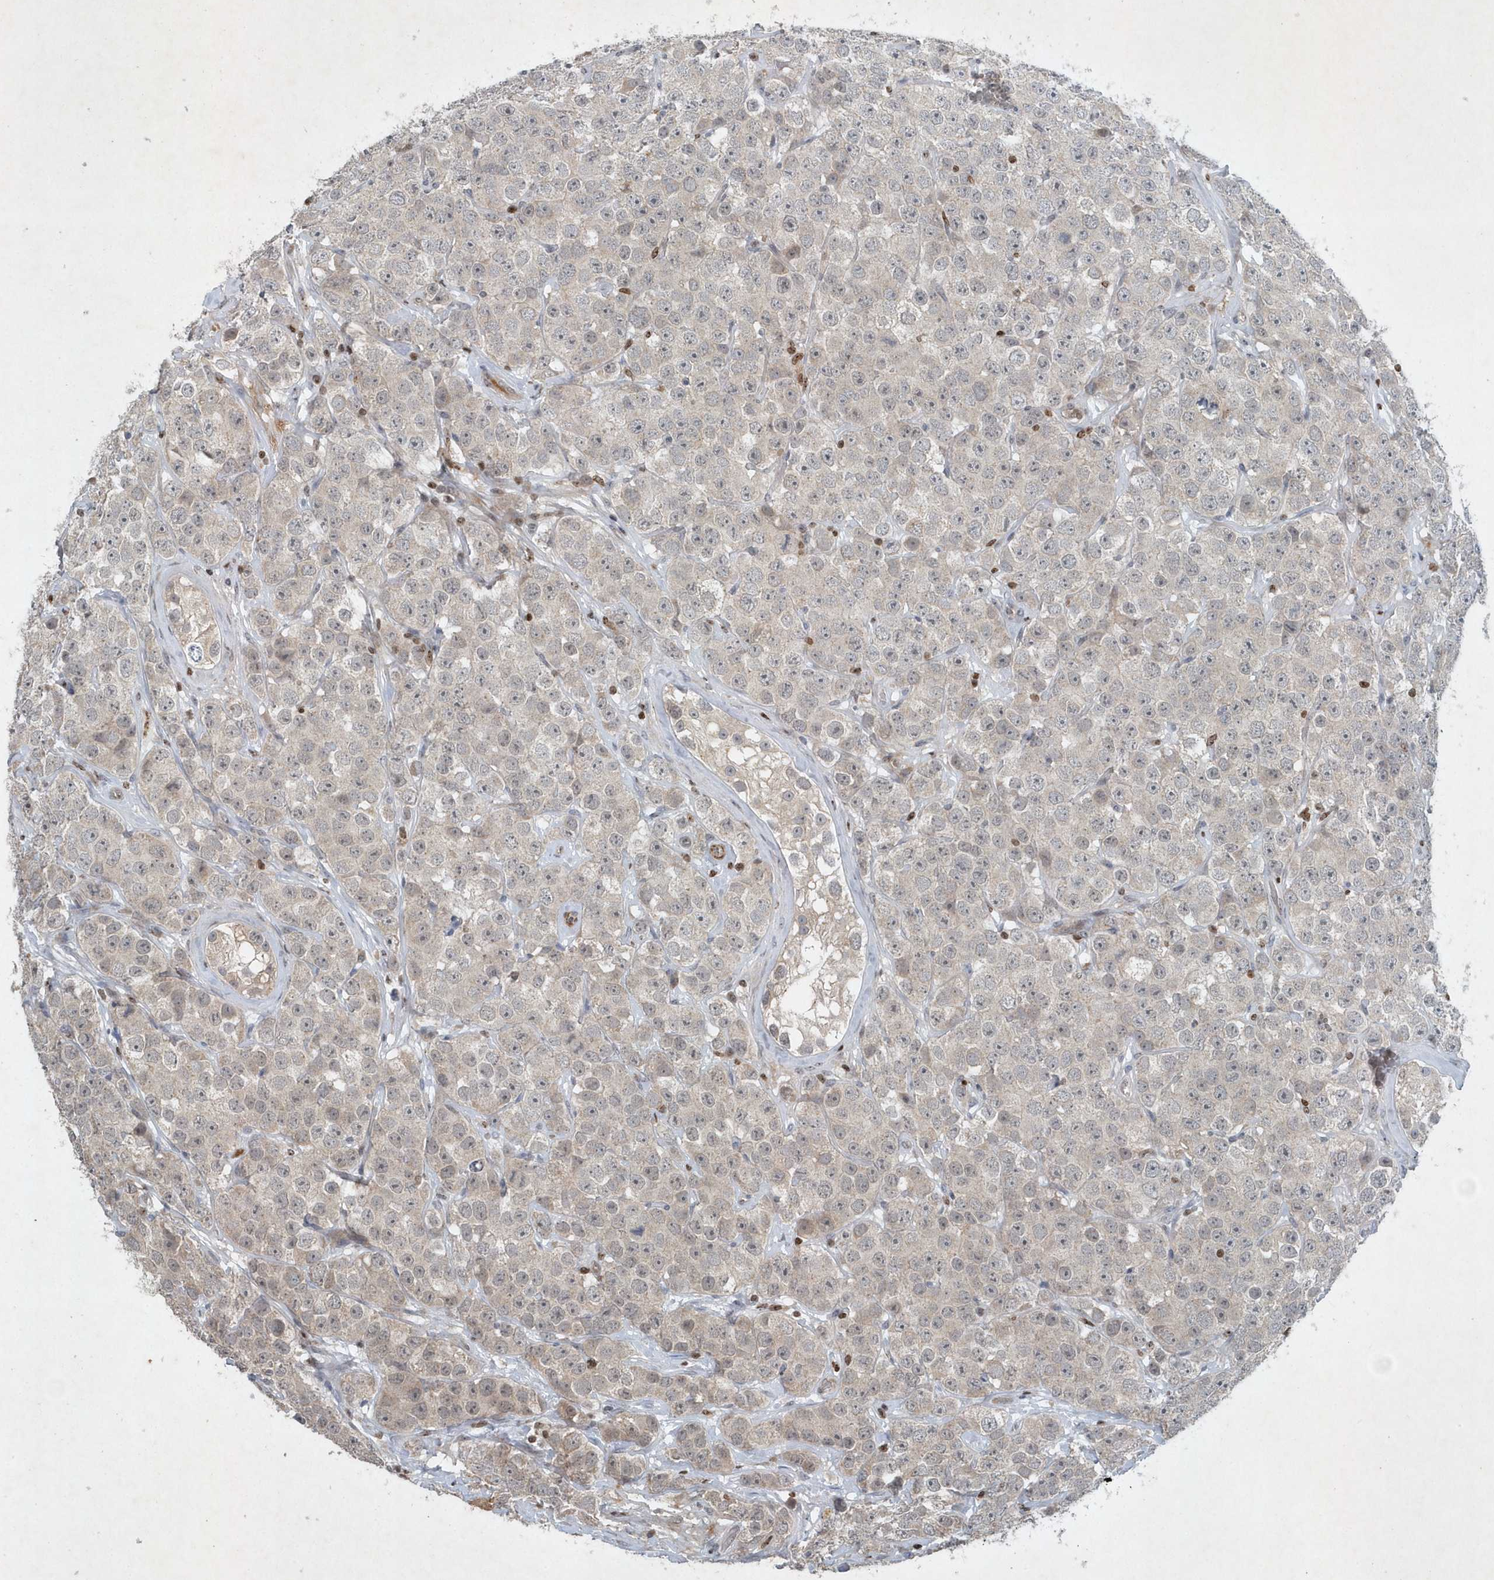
{"staining": {"intensity": "negative", "quantity": "none", "location": "none"}, "tissue": "testis cancer", "cell_type": "Tumor cells", "image_type": "cancer", "snomed": [{"axis": "morphology", "description": "Seminoma, NOS"}, {"axis": "topography", "description": "Testis"}], "caption": "Immunohistochemistry micrograph of testis cancer stained for a protein (brown), which displays no staining in tumor cells.", "gene": "QTRT2", "patient": {"sex": "male", "age": 28}}